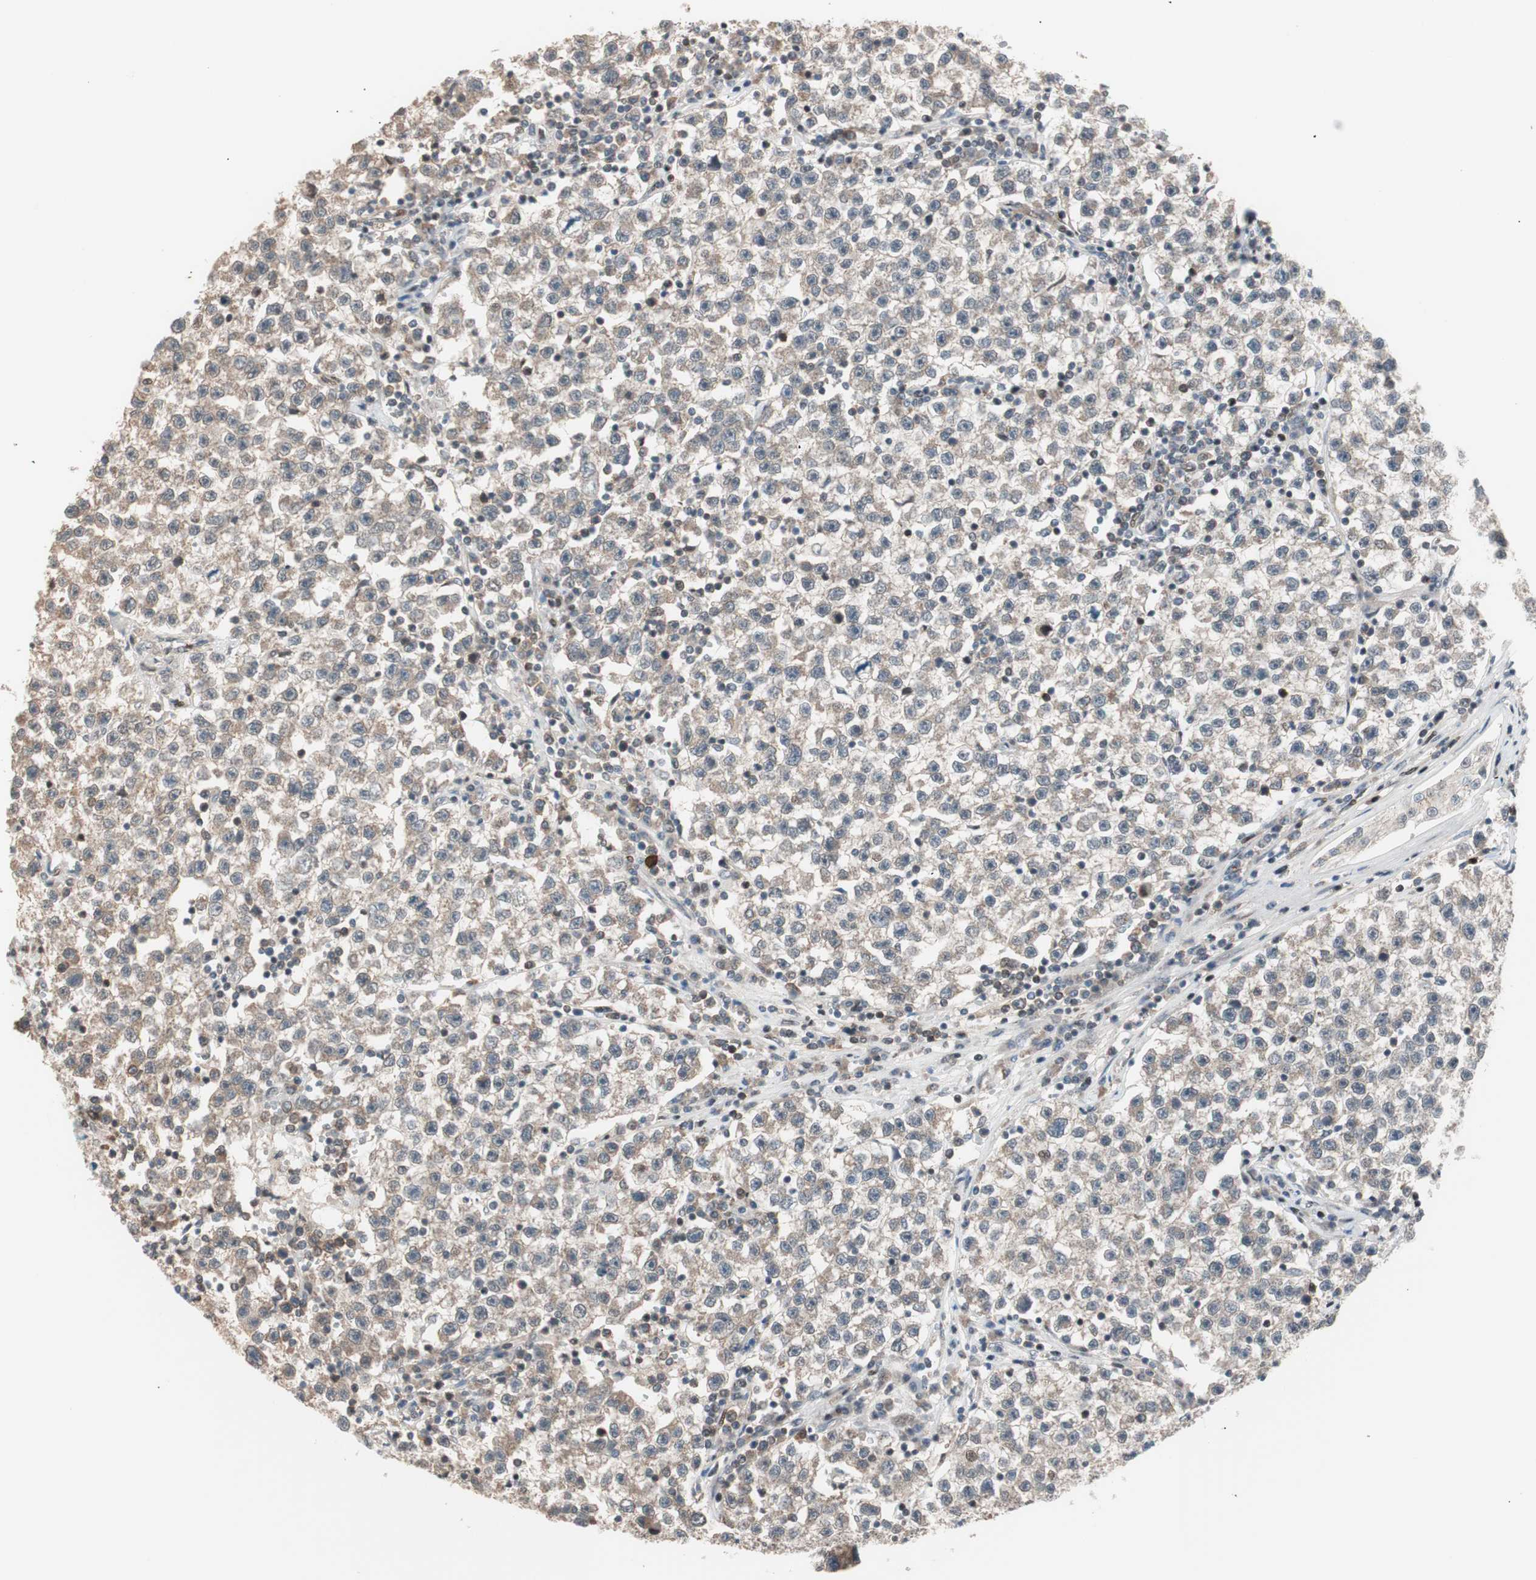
{"staining": {"intensity": "weak", "quantity": "25%-75%", "location": "cytoplasmic/membranous"}, "tissue": "testis cancer", "cell_type": "Tumor cells", "image_type": "cancer", "snomed": [{"axis": "morphology", "description": "Seminoma, NOS"}, {"axis": "topography", "description": "Testis"}], "caption": "Immunohistochemistry (DAB (3,3'-diaminobenzidine)) staining of testis cancer (seminoma) demonstrates weak cytoplasmic/membranous protein positivity in approximately 25%-75% of tumor cells.", "gene": "POLH", "patient": {"sex": "male", "age": 22}}